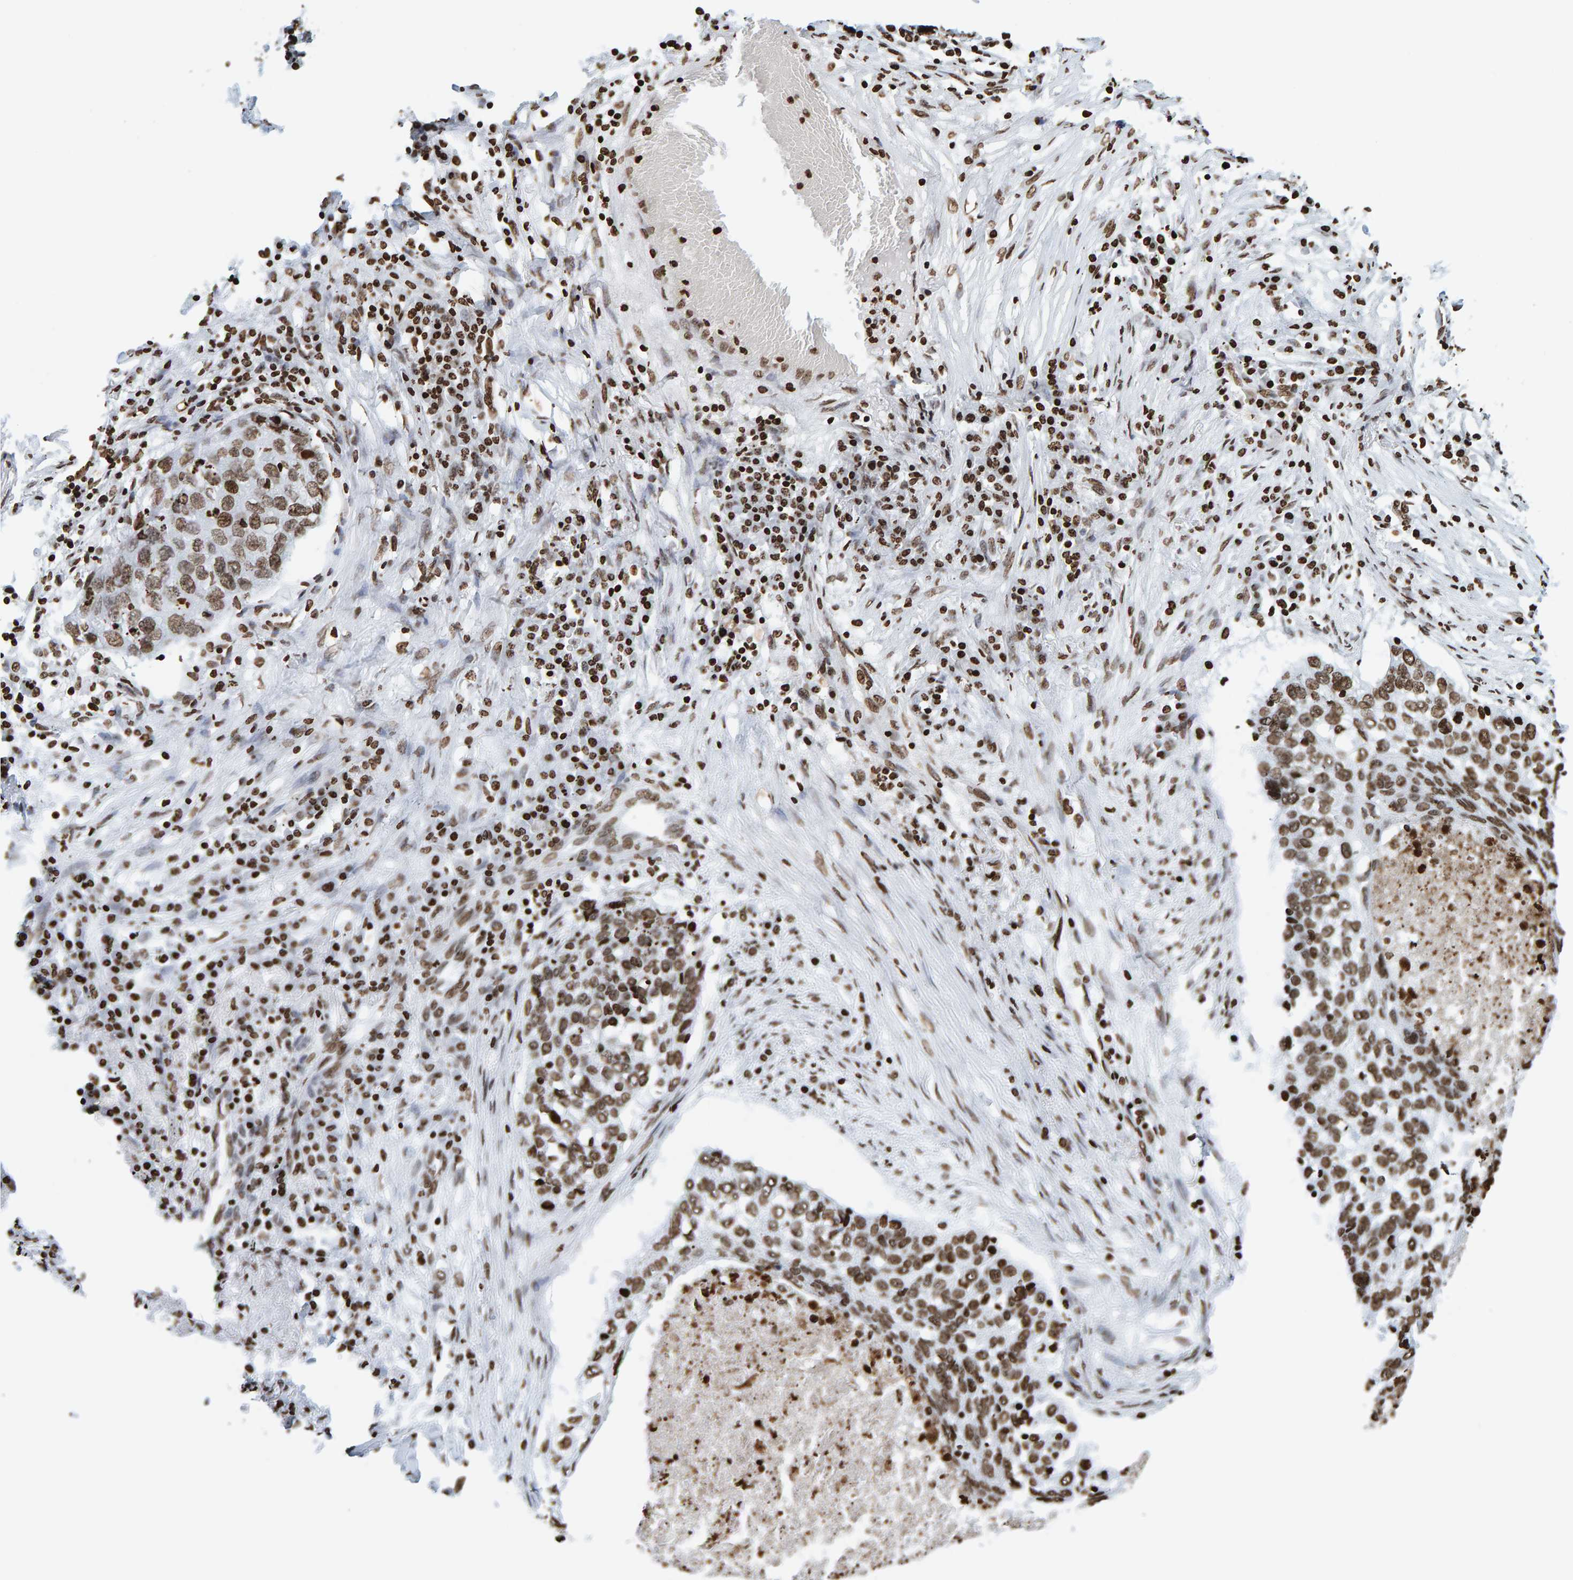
{"staining": {"intensity": "moderate", "quantity": ">75%", "location": "nuclear"}, "tissue": "lung cancer", "cell_type": "Tumor cells", "image_type": "cancer", "snomed": [{"axis": "morphology", "description": "Squamous cell carcinoma, NOS"}, {"axis": "topography", "description": "Lung"}], "caption": "Lung cancer (squamous cell carcinoma) stained with a brown dye shows moderate nuclear positive staining in about >75% of tumor cells.", "gene": "BRF2", "patient": {"sex": "female", "age": 63}}